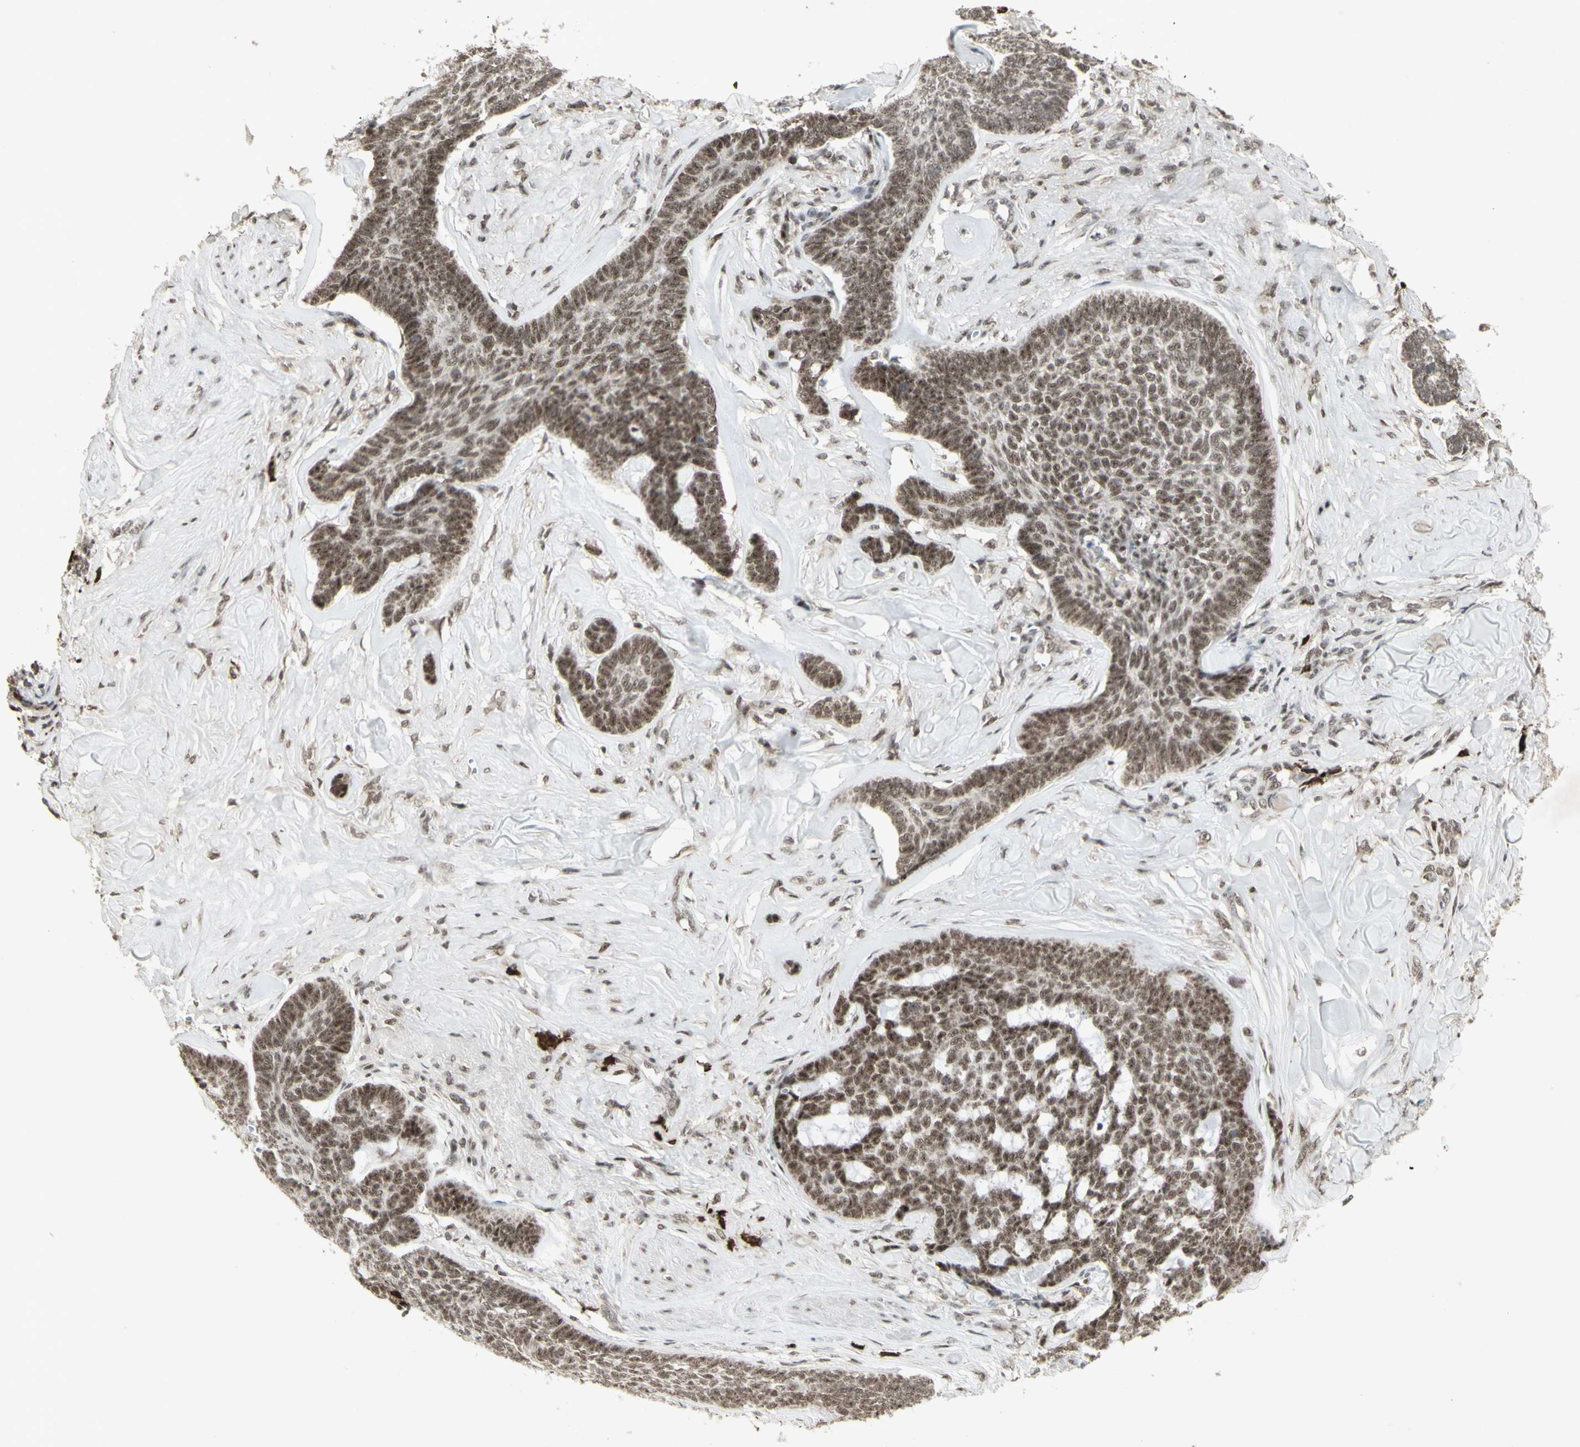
{"staining": {"intensity": "moderate", "quantity": ">75%", "location": "nuclear"}, "tissue": "skin cancer", "cell_type": "Tumor cells", "image_type": "cancer", "snomed": [{"axis": "morphology", "description": "Basal cell carcinoma"}, {"axis": "topography", "description": "Skin"}], "caption": "Immunohistochemical staining of human skin basal cell carcinoma demonstrates moderate nuclear protein staining in about >75% of tumor cells.", "gene": "CCNT1", "patient": {"sex": "male", "age": 84}}